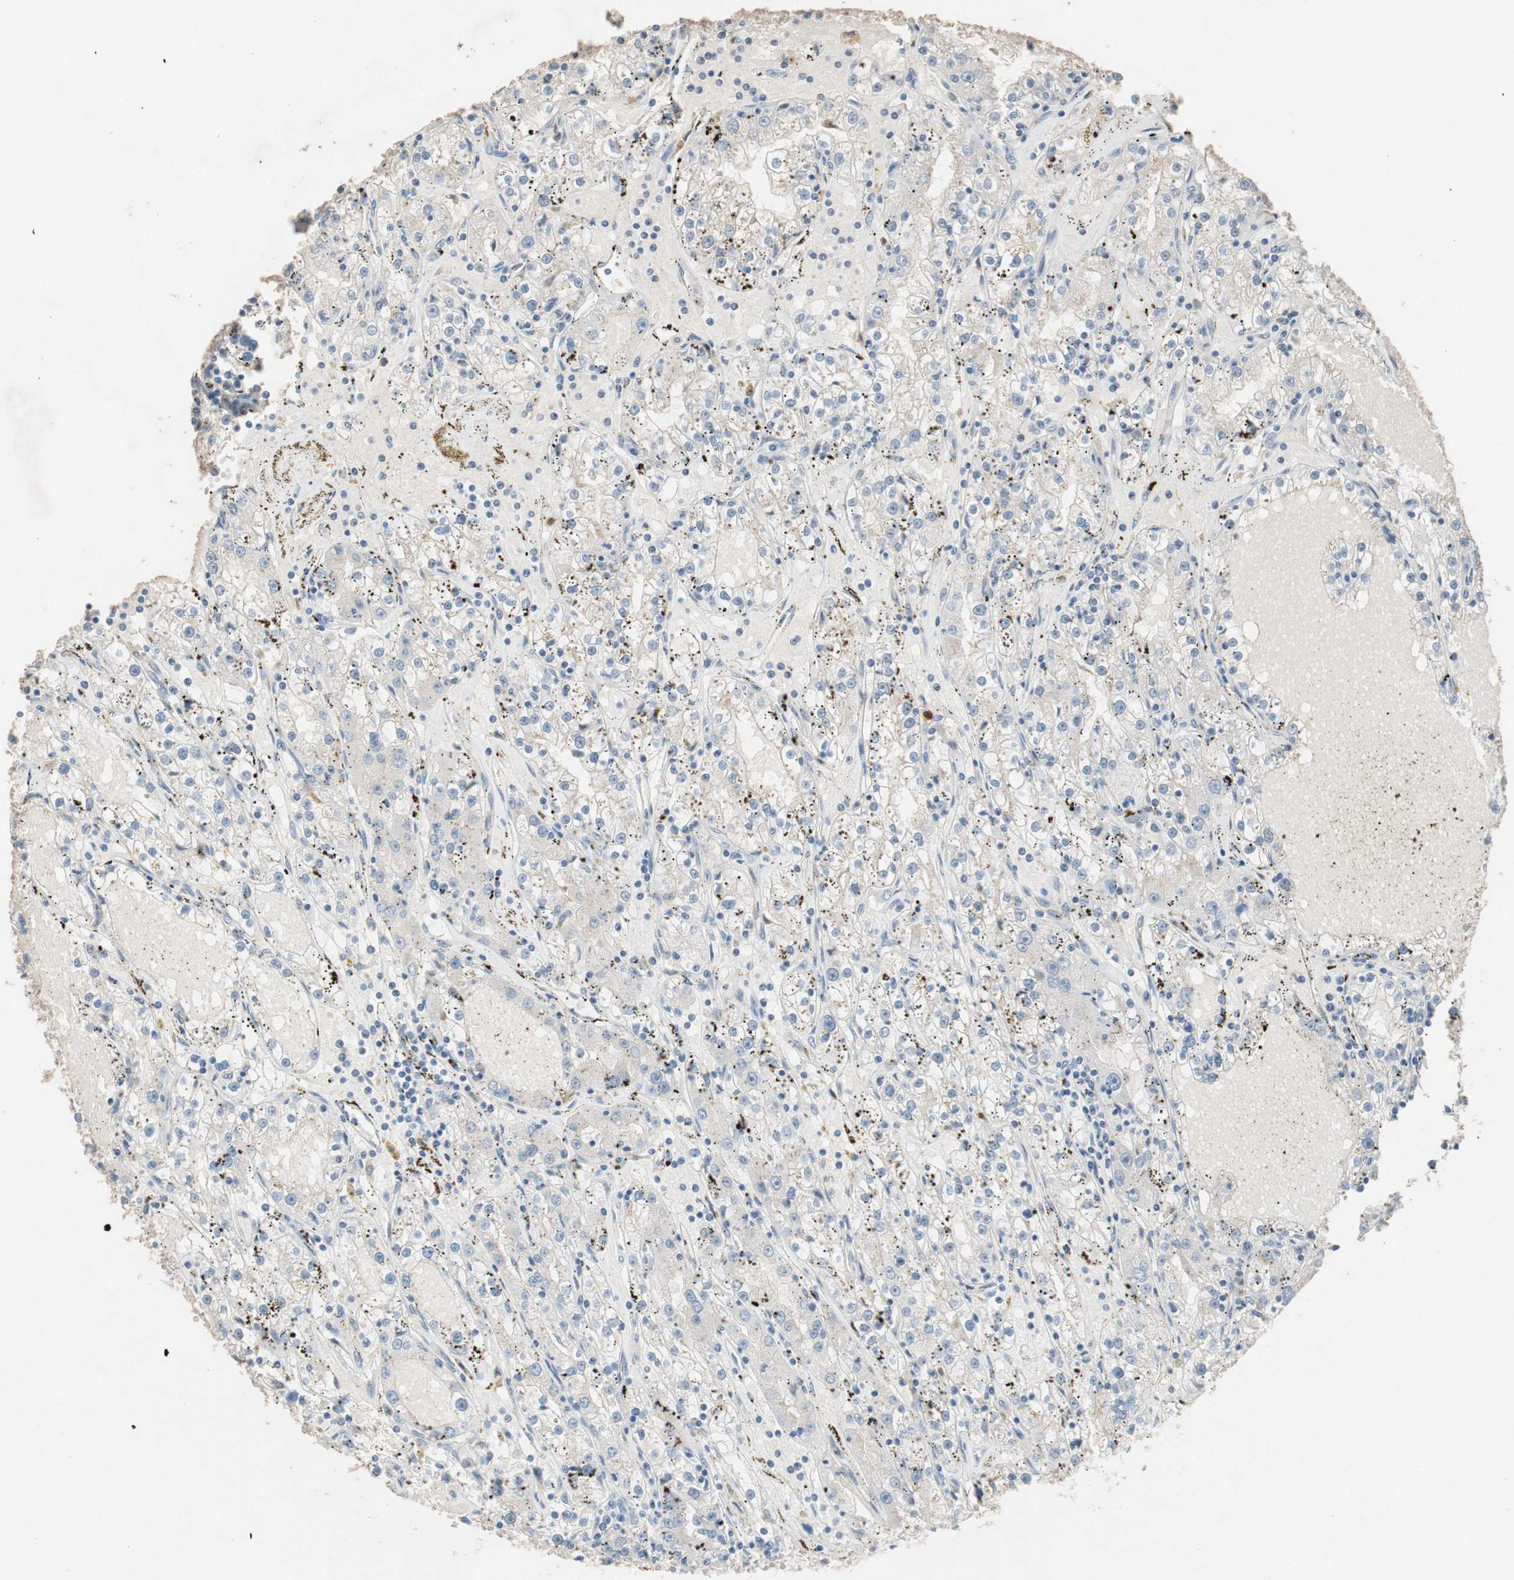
{"staining": {"intensity": "negative", "quantity": "none", "location": "none"}, "tissue": "renal cancer", "cell_type": "Tumor cells", "image_type": "cancer", "snomed": [{"axis": "morphology", "description": "Adenocarcinoma, NOS"}, {"axis": "topography", "description": "Kidney"}], "caption": "DAB immunohistochemical staining of renal cancer demonstrates no significant expression in tumor cells. (Brightfield microscopy of DAB (3,3'-diaminobenzidine) immunohistochemistry at high magnification).", "gene": "CLEC4D", "patient": {"sex": "male", "age": 56}}